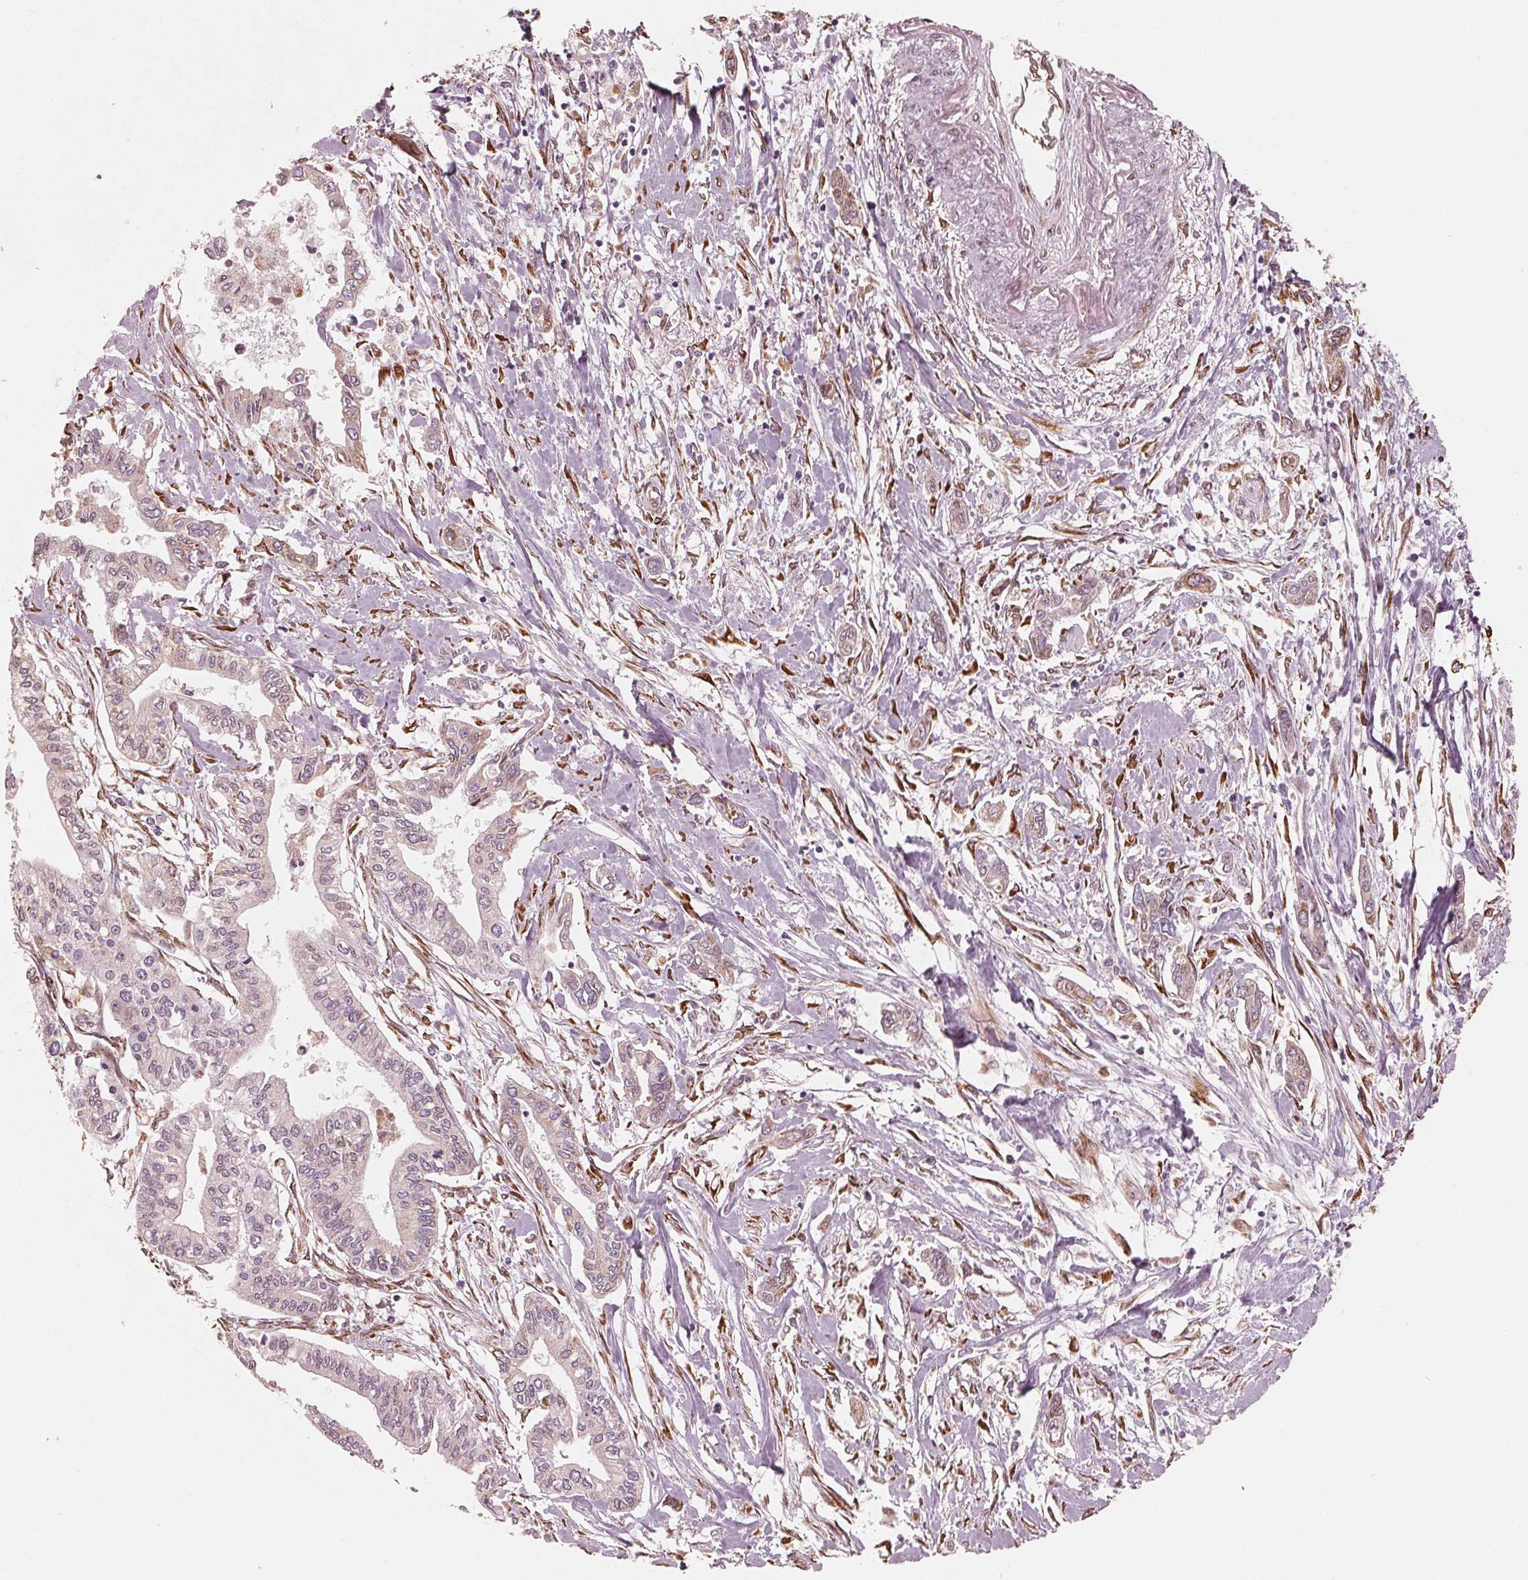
{"staining": {"intensity": "negative", "quantity": "none", "location": "none"}, "tissue": "pancreatic cancer", "cell_type": "Tumor cells", "image_type": "cancer", "snomed": [{"axis": "morphology", "description": "Adenocarcinoma, NOS"}, {"axis": "topography", "description": "Pancreas"}], "caption": "Immunohistochemistry of adenocarcinoma (pancreatic) reveals no staining in tumor cells. (DAB (3,3'-diaminobenzidine) immunohistochemistry with hematoxylin counter stain).", "gene": "IKBIP", "patient": {"sex": "male", "age": 60}}